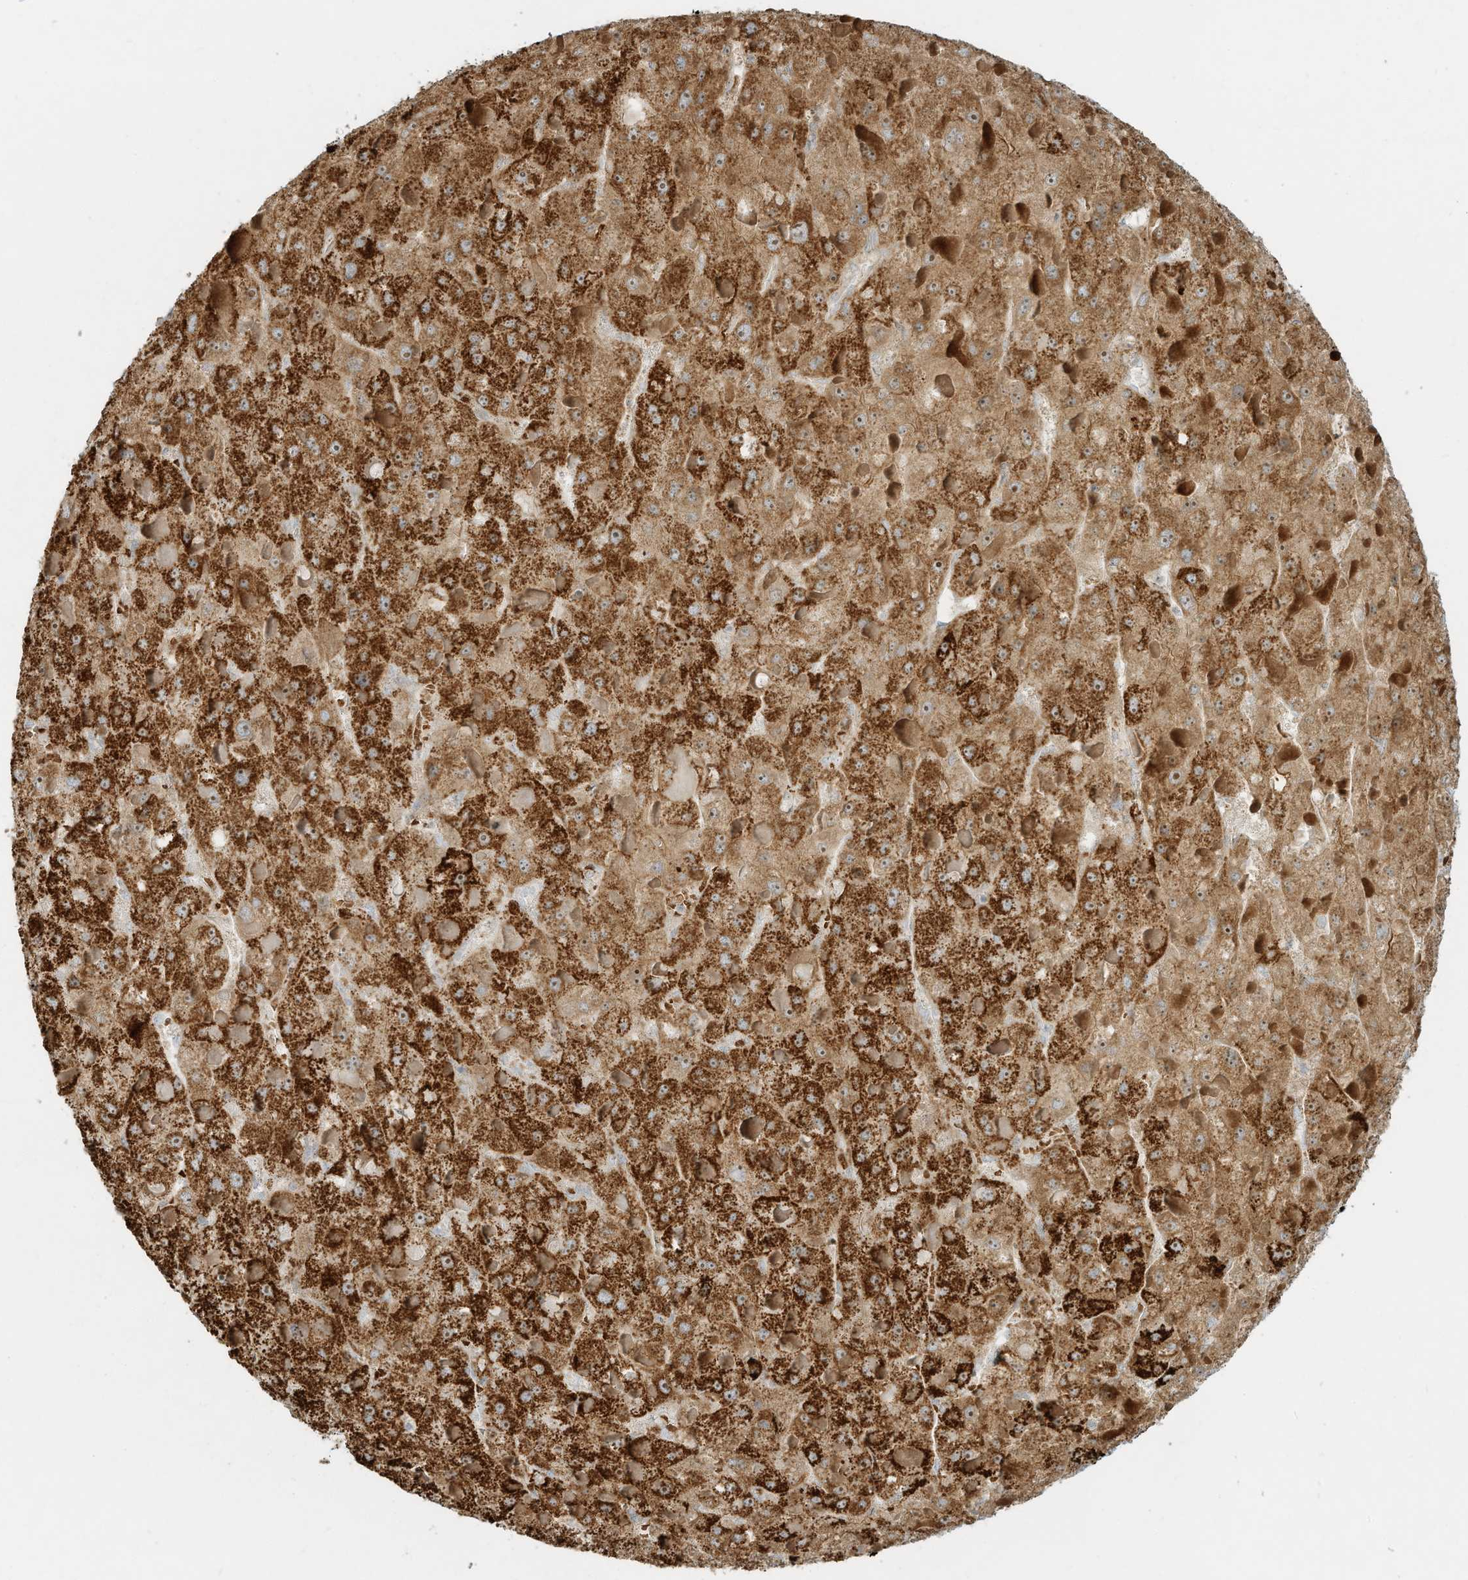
{"staining": {"intensity": "strong", "quantity": ">75%", "location": "cytoplasmic/membranous"}, "tissue": "liver cancer", "cell_type": "Tumor cells", "image_type": "cancer", "snomed": [{"axis": "morphology", "description": "Carcinoma, Hepatocellular, NOS"}, {"axis": "topography", "description": "Liver"}], "caption": "Protein staining shows strong cytoplasmic/membranous staining in about >75% of tumor cells in hepatocellular carcinoma (liver). Nuclei are stained in blue.", "gene": "OFD1", "patient": {"sex": "female", "age": 73}}